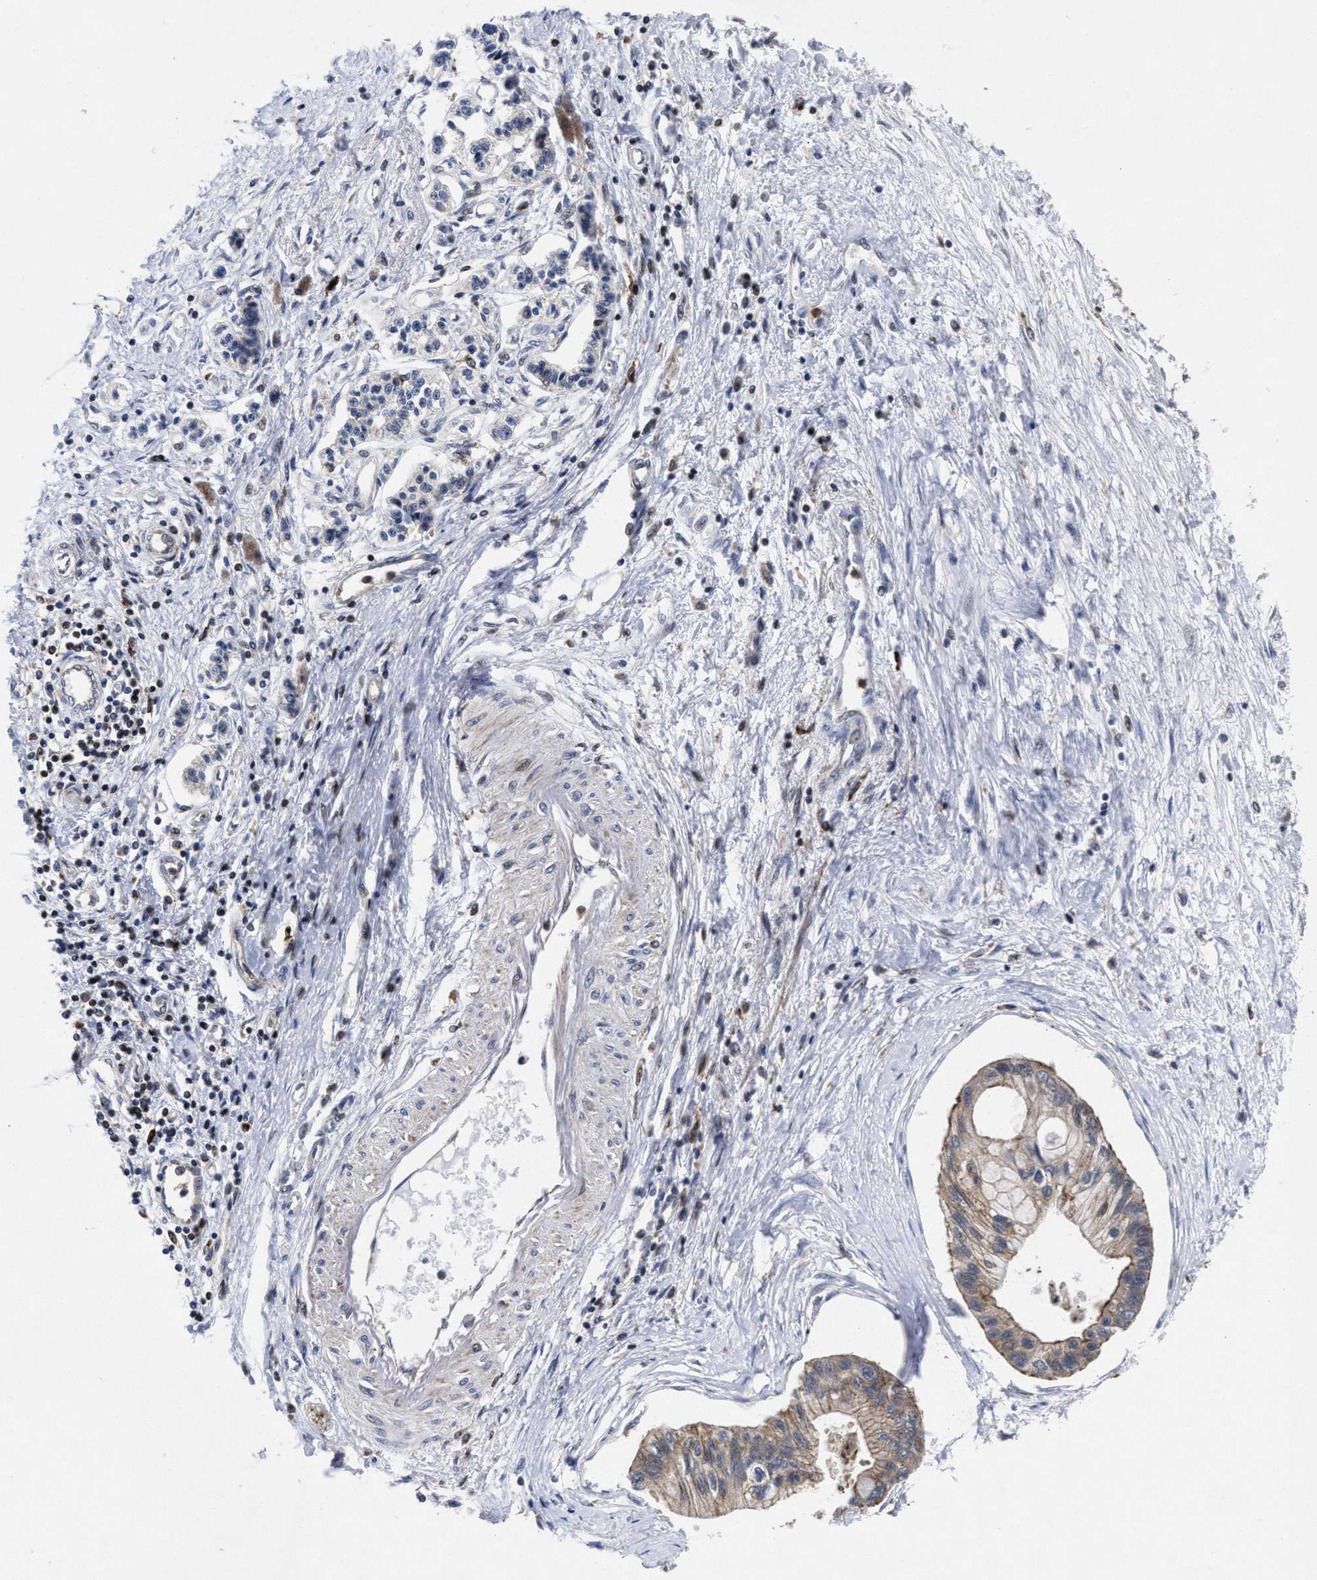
{"staining": {"intensity": "weak", "quantity": ">75%", "location": "cytoplasmic/membranous"}, "tissue": "pancreatic cancer", "cell_type": "Tumor cells", "image_type": "cancer", "snomed": [{"axis": "morphology", "description": "Adenocarcinoma, NOS"}, {"axis": "topography", "description": "Pancreas"}], "caption": "The immunohistochemical stain highlights weak cytoplasmic/membranous positivity in tumor cells of adenocarcinoma (pancreatic) tissue. (DAB IHC, brown staining for protein, blue staining for nuclei).", "gene": "MRPL50", "patient": {"sex": "female", "age": 77}}